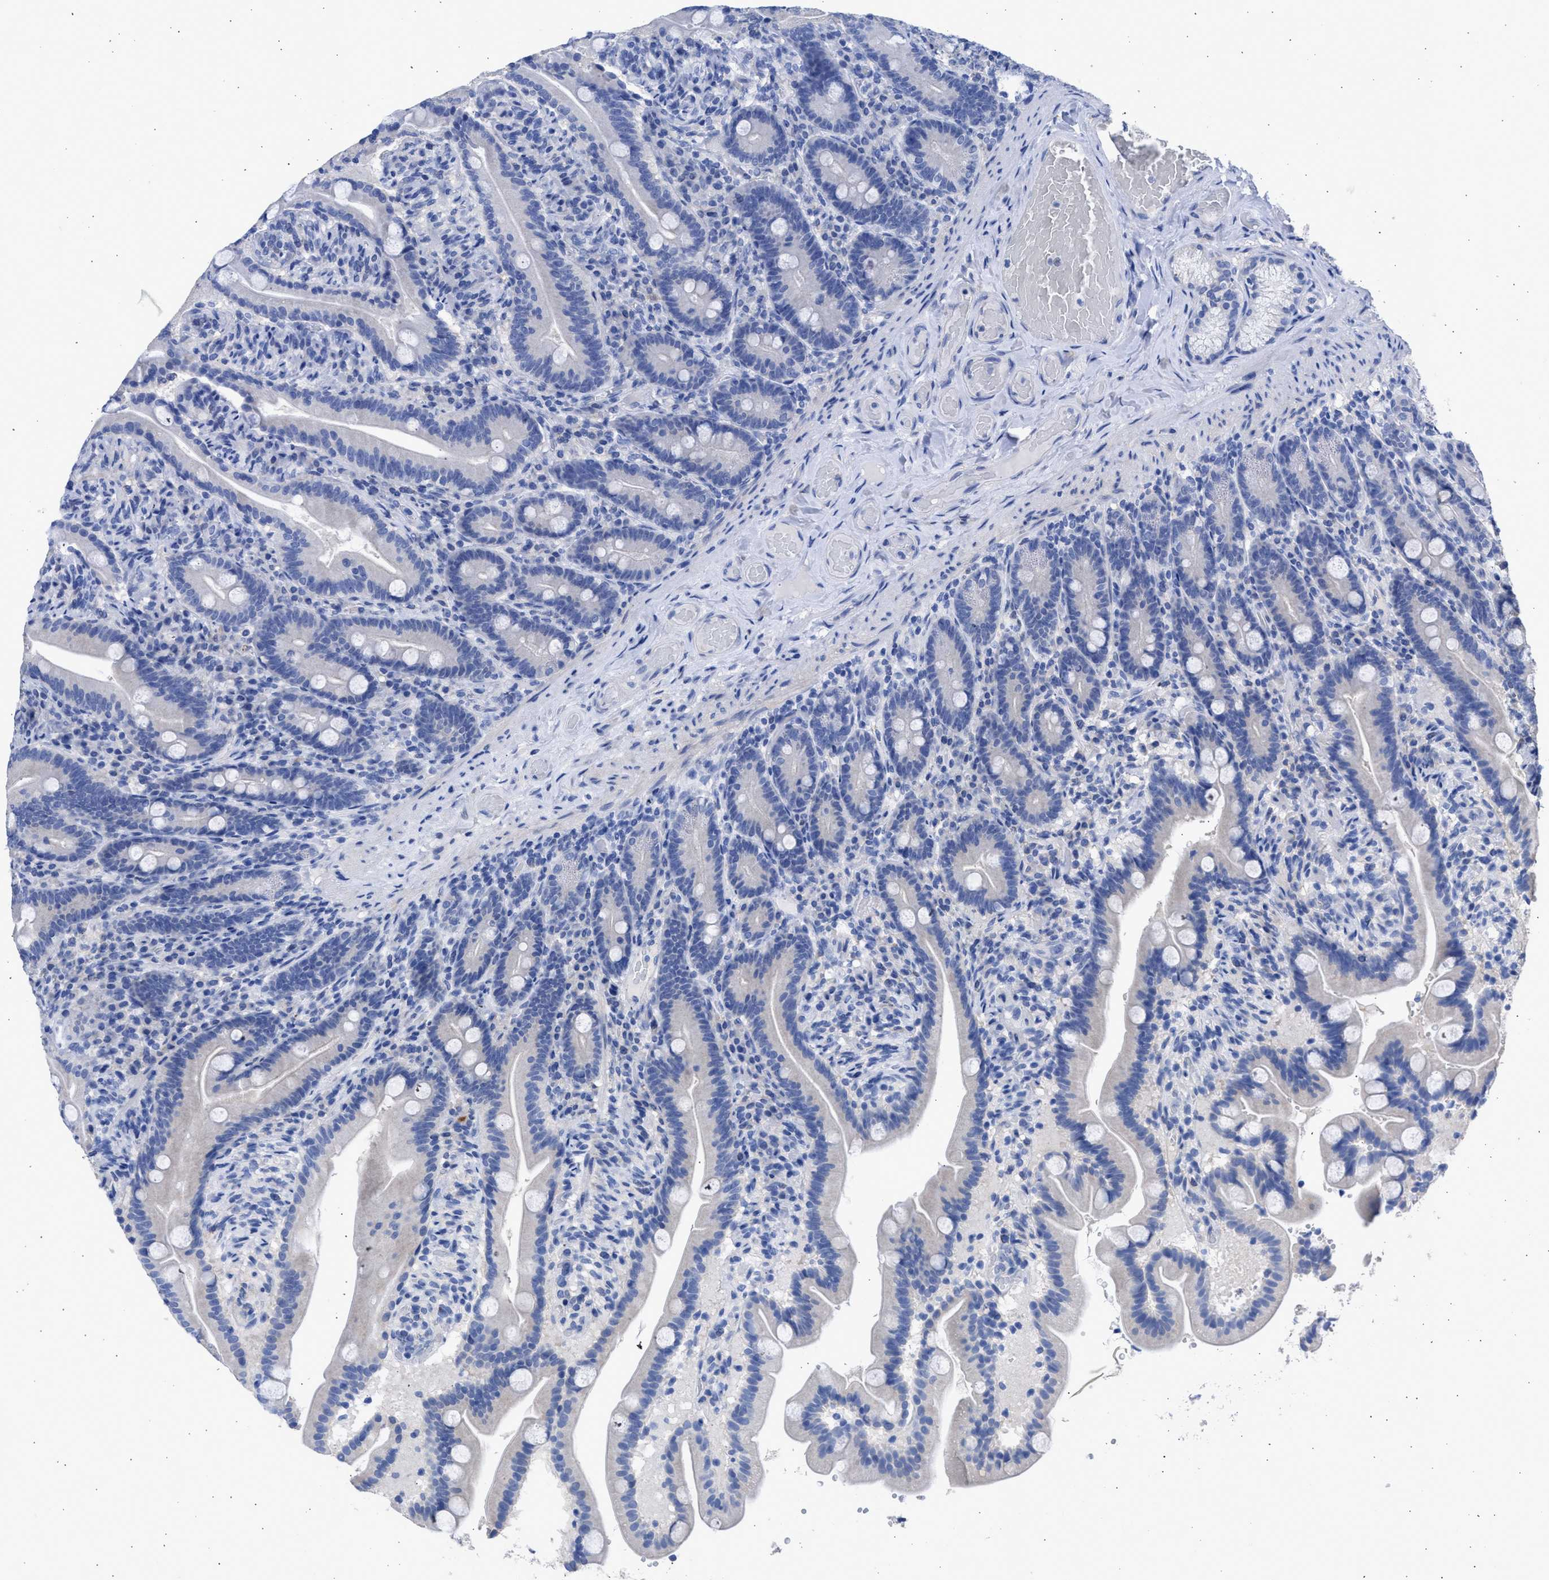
{"staining": {"intensity": "negative", "quantity": "none", "location": "none"}, "tissue": "duodenum", "cell_type": "Glandular cells", "image_type": "normal", "snomed": [{"axis": "morphology", "description": "Normal tissue, NOS"}, {"axis": "topography", "description": "Duodenum"}], "caption": "This is a image of immunohistochemistry (IHC) staining of benign duodenum, which shows no positivity in glandular cells. (Brightfield microscopy of DAB immunohistochemistry (IHC) at high magnification).", "gene": "RSPH1", "patient": {"sex": "male", "age": 54}}